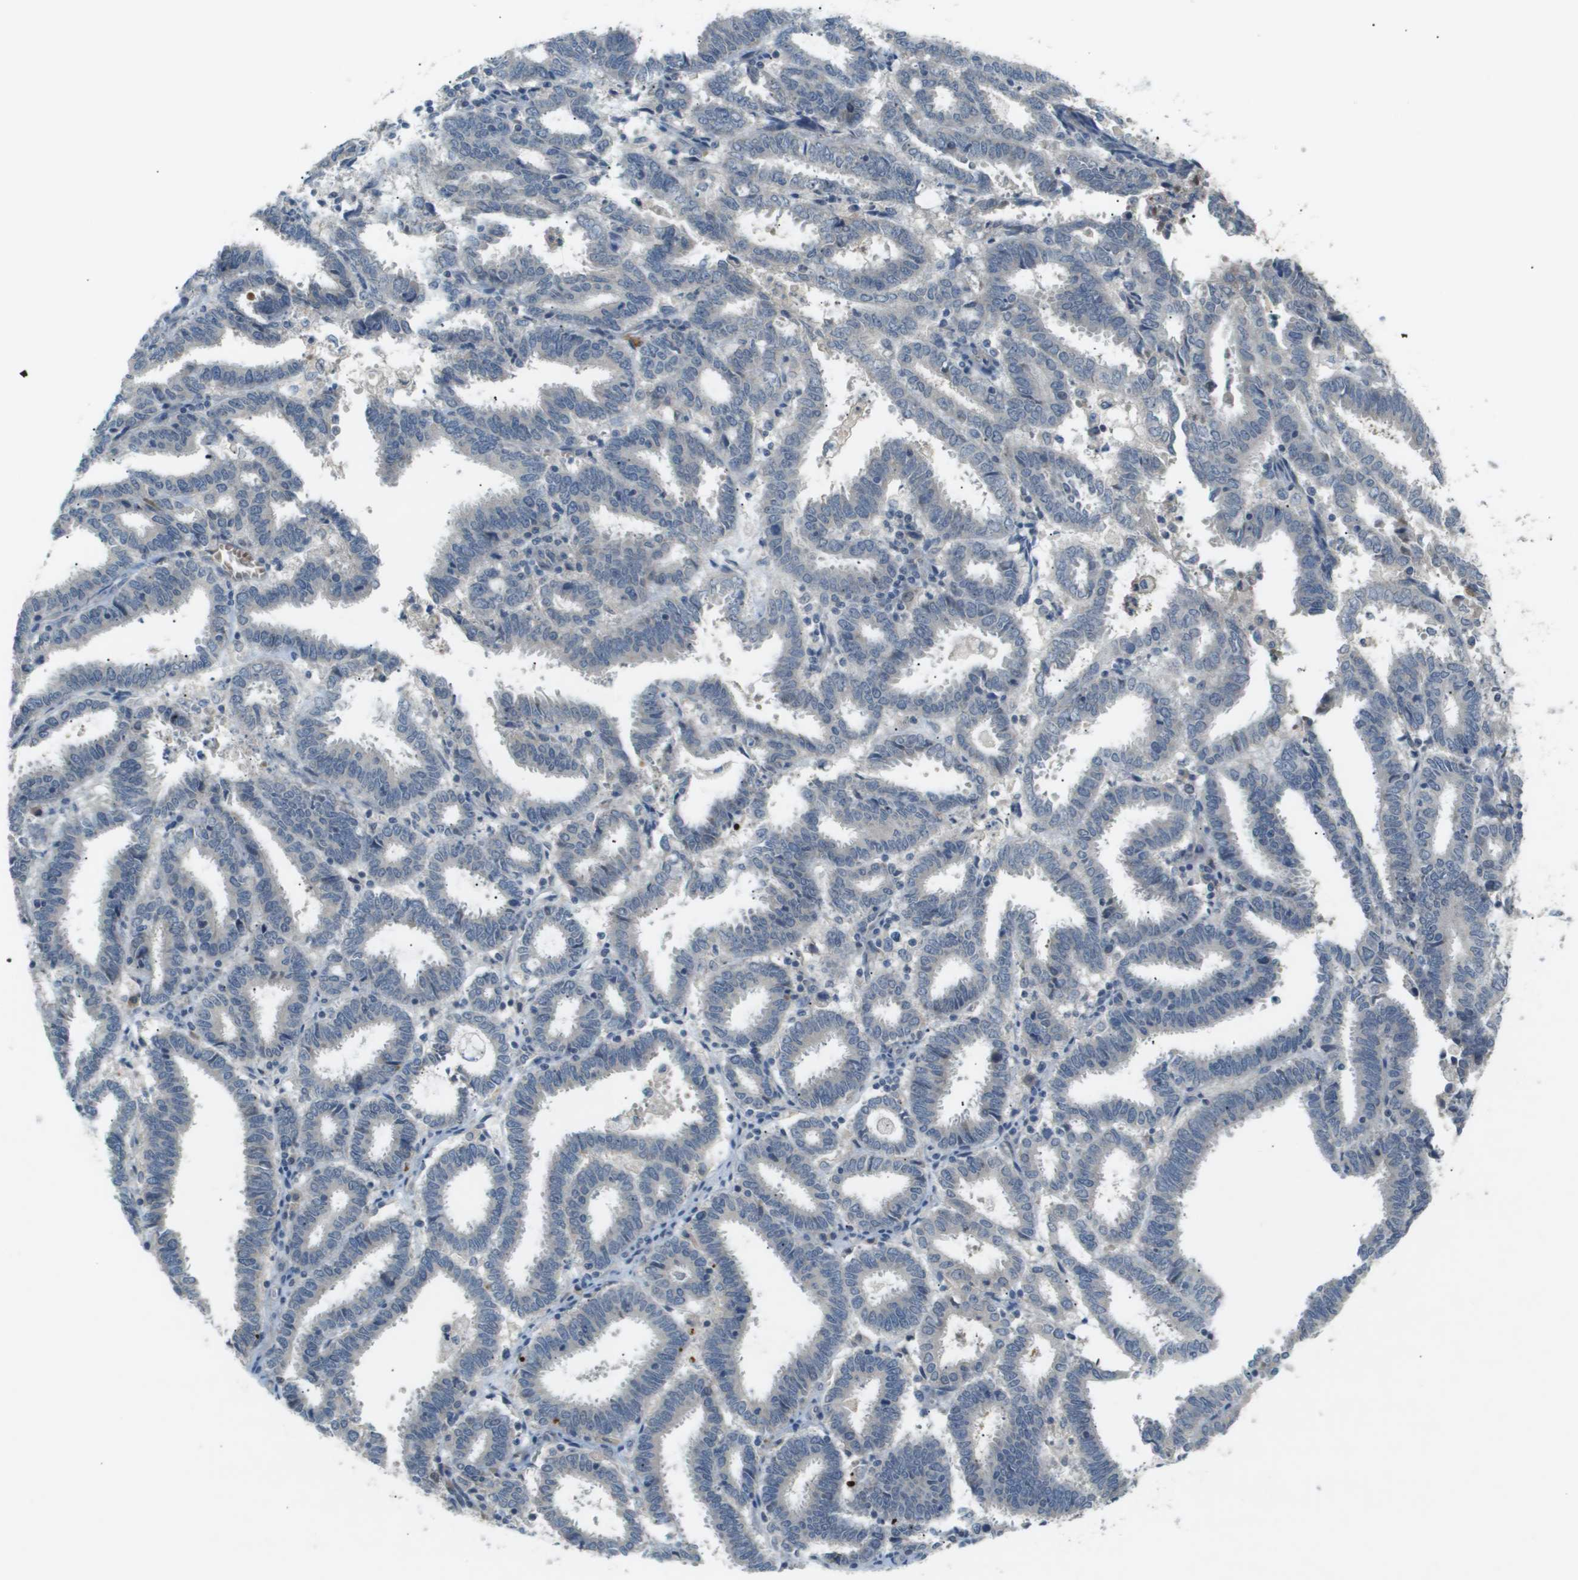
{"staining": {"intensity": "negative", "quantity": "none", "location": "none"}, "tissue": "endometrial cancer", "cell_type": "Tumor cells", "image_type": "cancer", "snomed": [{"axis": "morphology", "description": "Adenocarcinoma, NOS"}, {"axis": "topography", "description": "Uterus"}], "caption": "Tumor cells show no significant positivity in endometrial cancer (adenocarcinoma).", "gene": "VTN", "patient": {"sex": "female", "age": 83}}